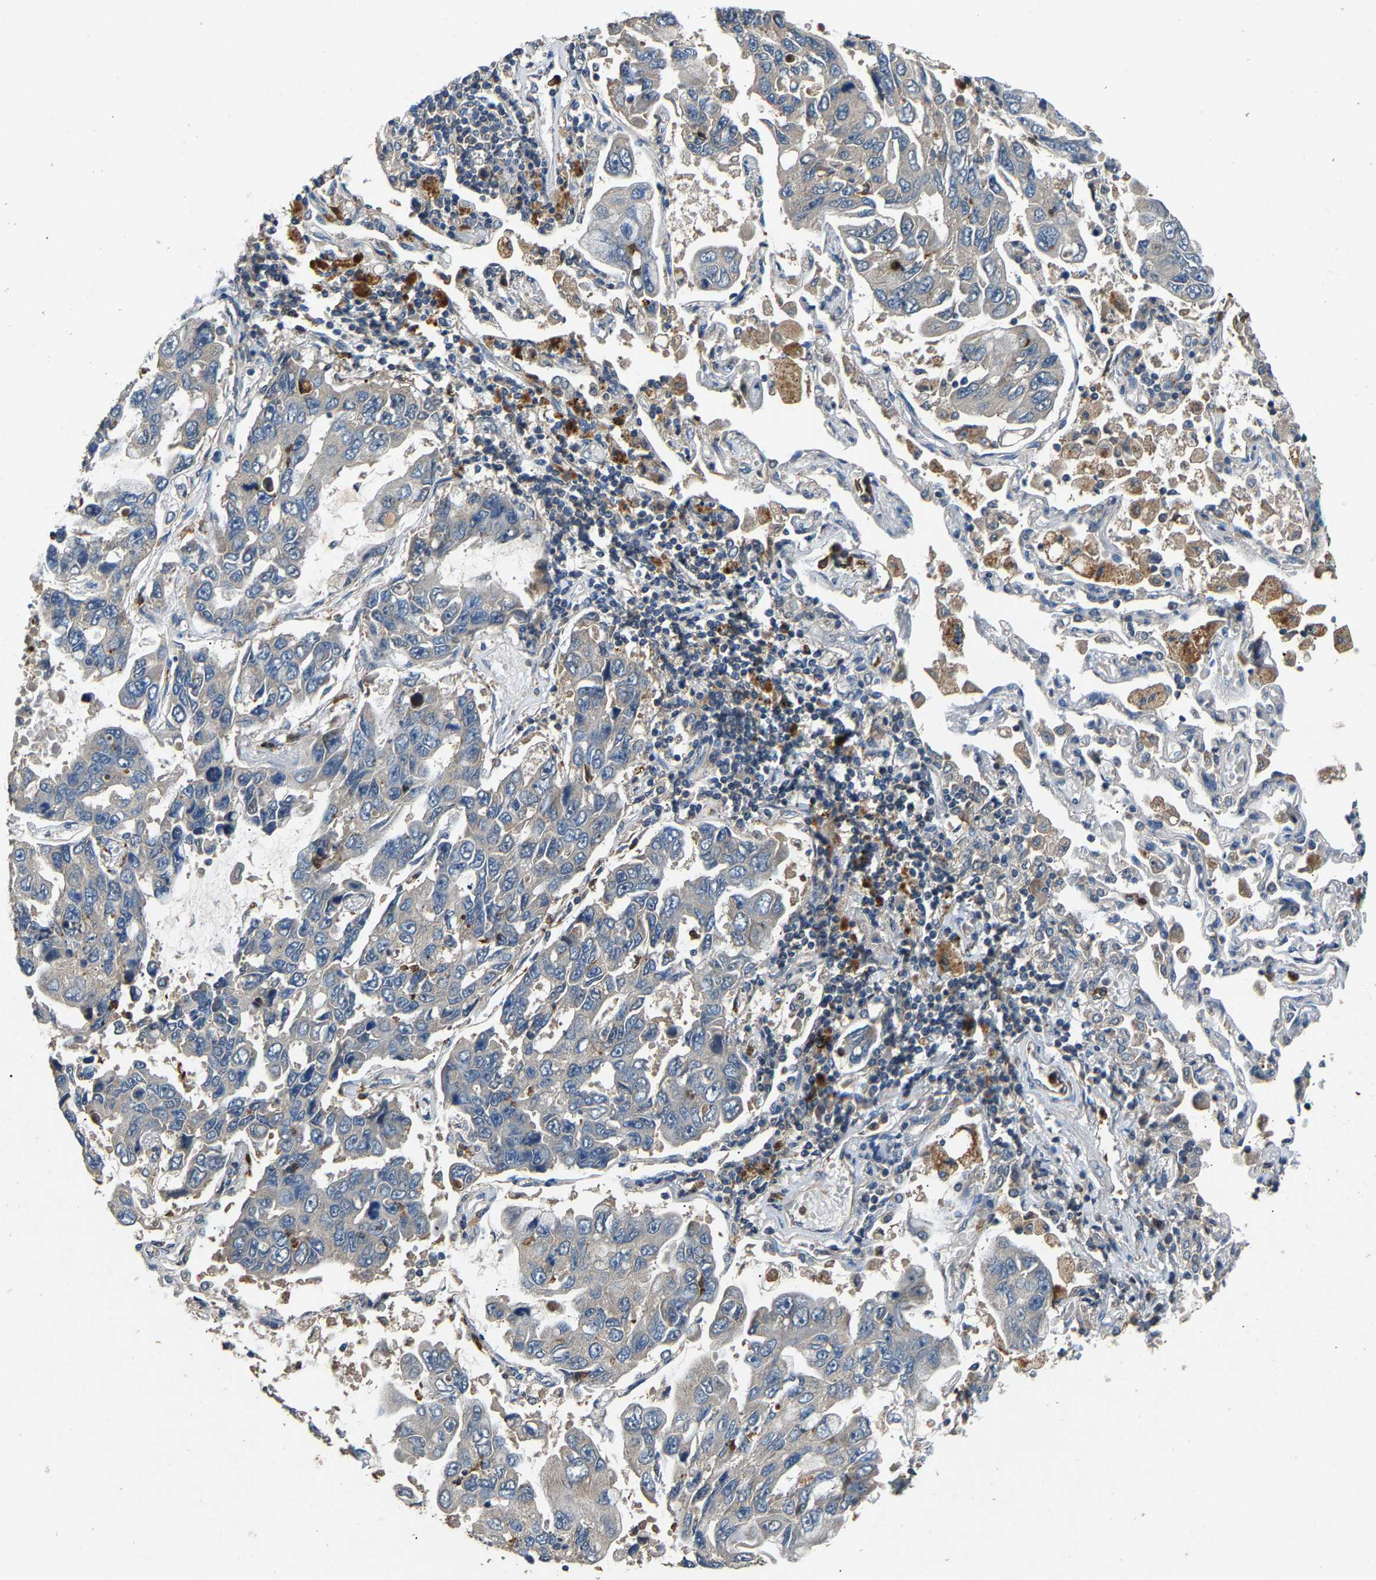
{"staining": {"intensity": "negative", "quantity": "none", "location": "none"}, "tissue": "lung cancer", "cell_type": "Tumor cells", "image_type": "cancer", "snomed": [{"axis": "morphology", "description": "Adenocarcinoma, NOS"}, {"axis": "topography", "description": "Lung"}], "caption": "This is a histopathology image of immunohistochemistry (IHC) staining of adenocarcinoma (lung), which shows no positivity in tumor cells.", "gene": "PPID", "patient": {"sex": "male", "age": 64}}